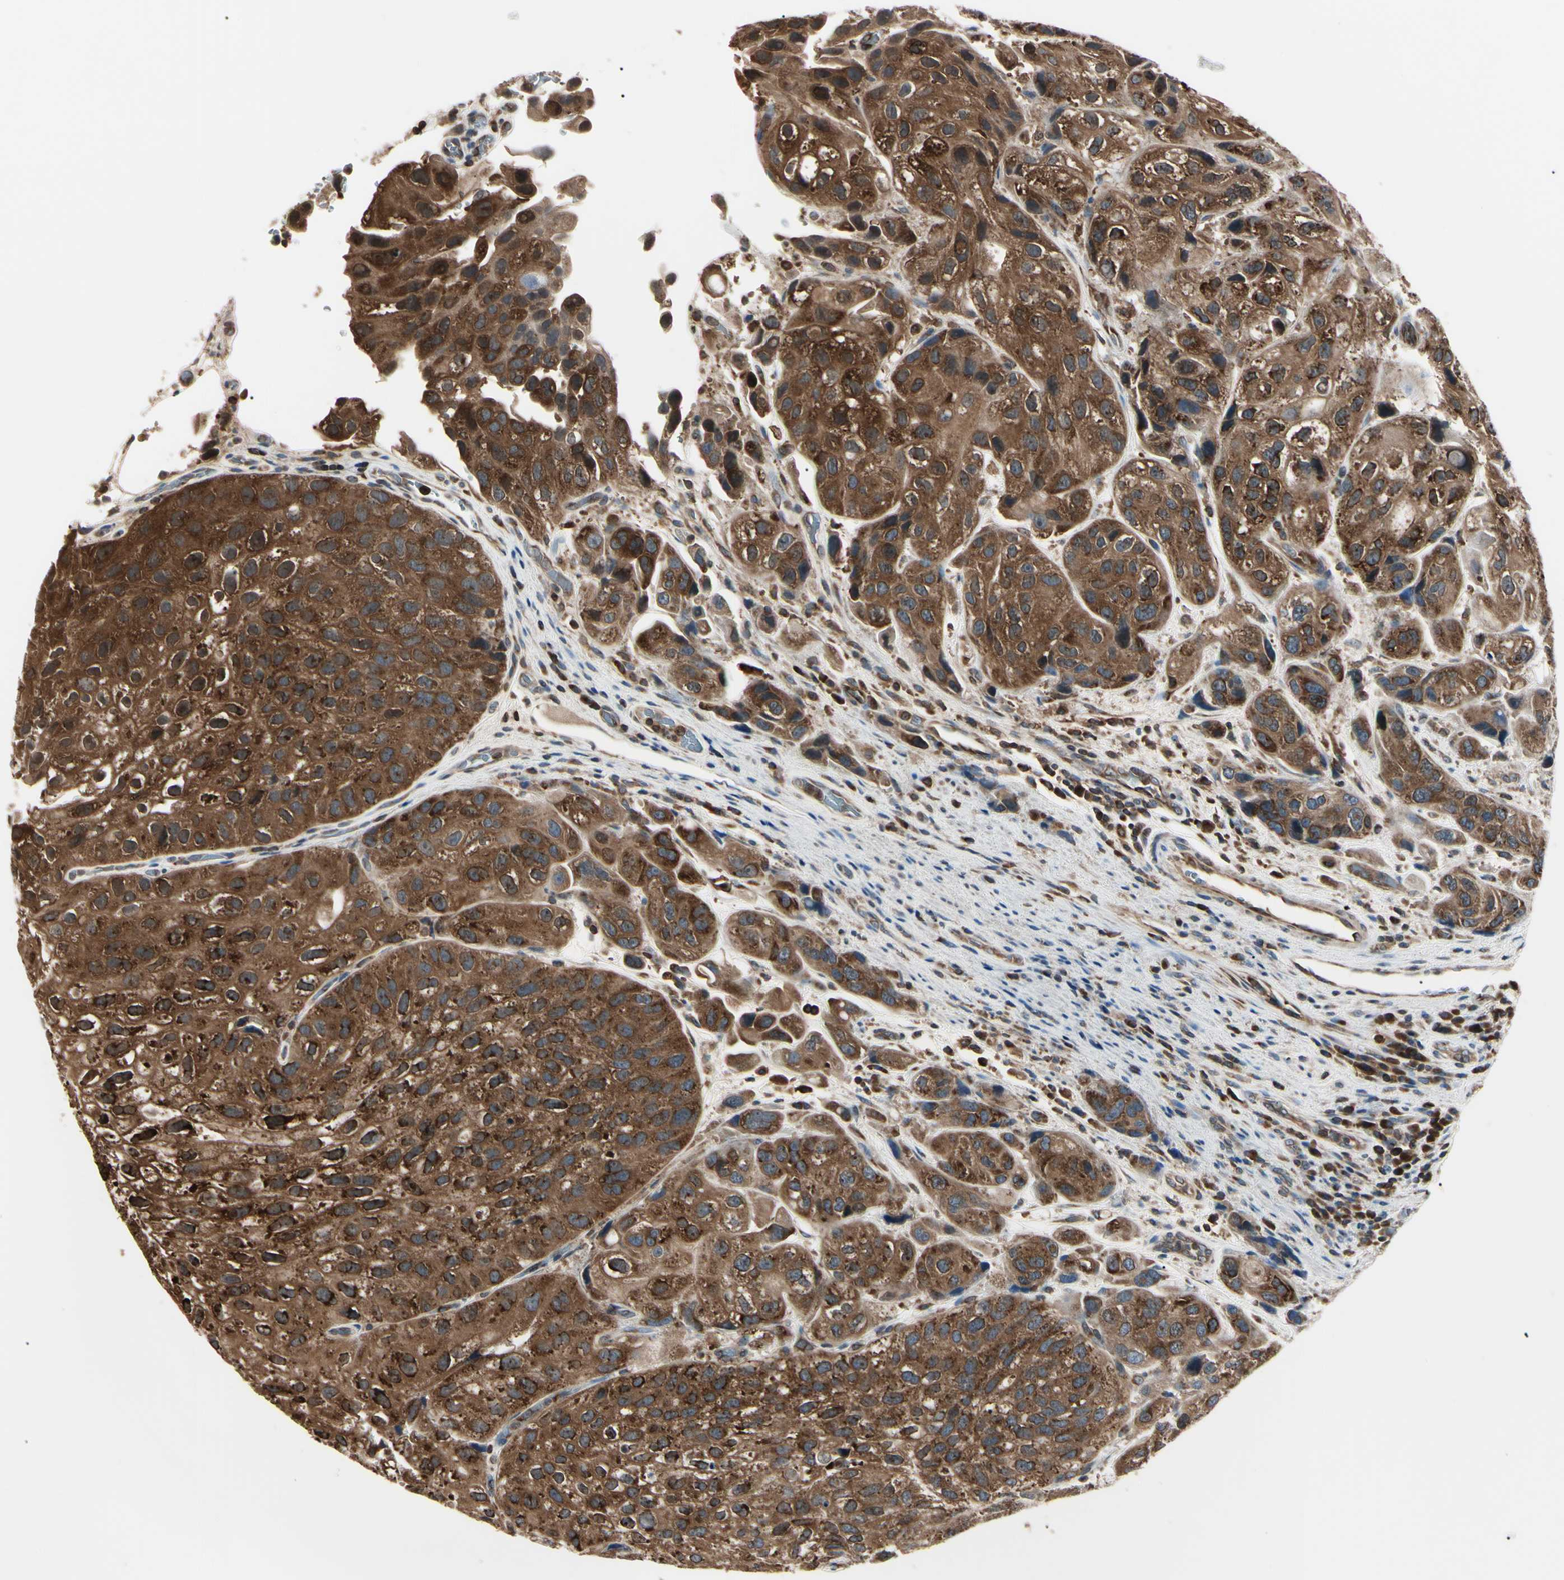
{"staining": {"intensity": "strong", "quantity": ">75%", "location": "cytoplasmic/membranous,nuclear"}, "tissue": "urothelial cancer", "cell_type": "Tumor cells", "image_type": "cancer", "snomed": [{"axis": "morphology", "description": "Urothelial carcinoma, High grade"}, {"axis": "topography", "description": "Urinary bladder"}], "caption": "Protein staining of high-grade urothelial carcinoma tissue demonstrates strong cytoplasmic/membranous and nuclear expression in about >75% of tumor cells.", "gene": "MAPRE1", "patient": {"sex": "female", "age": 64}}